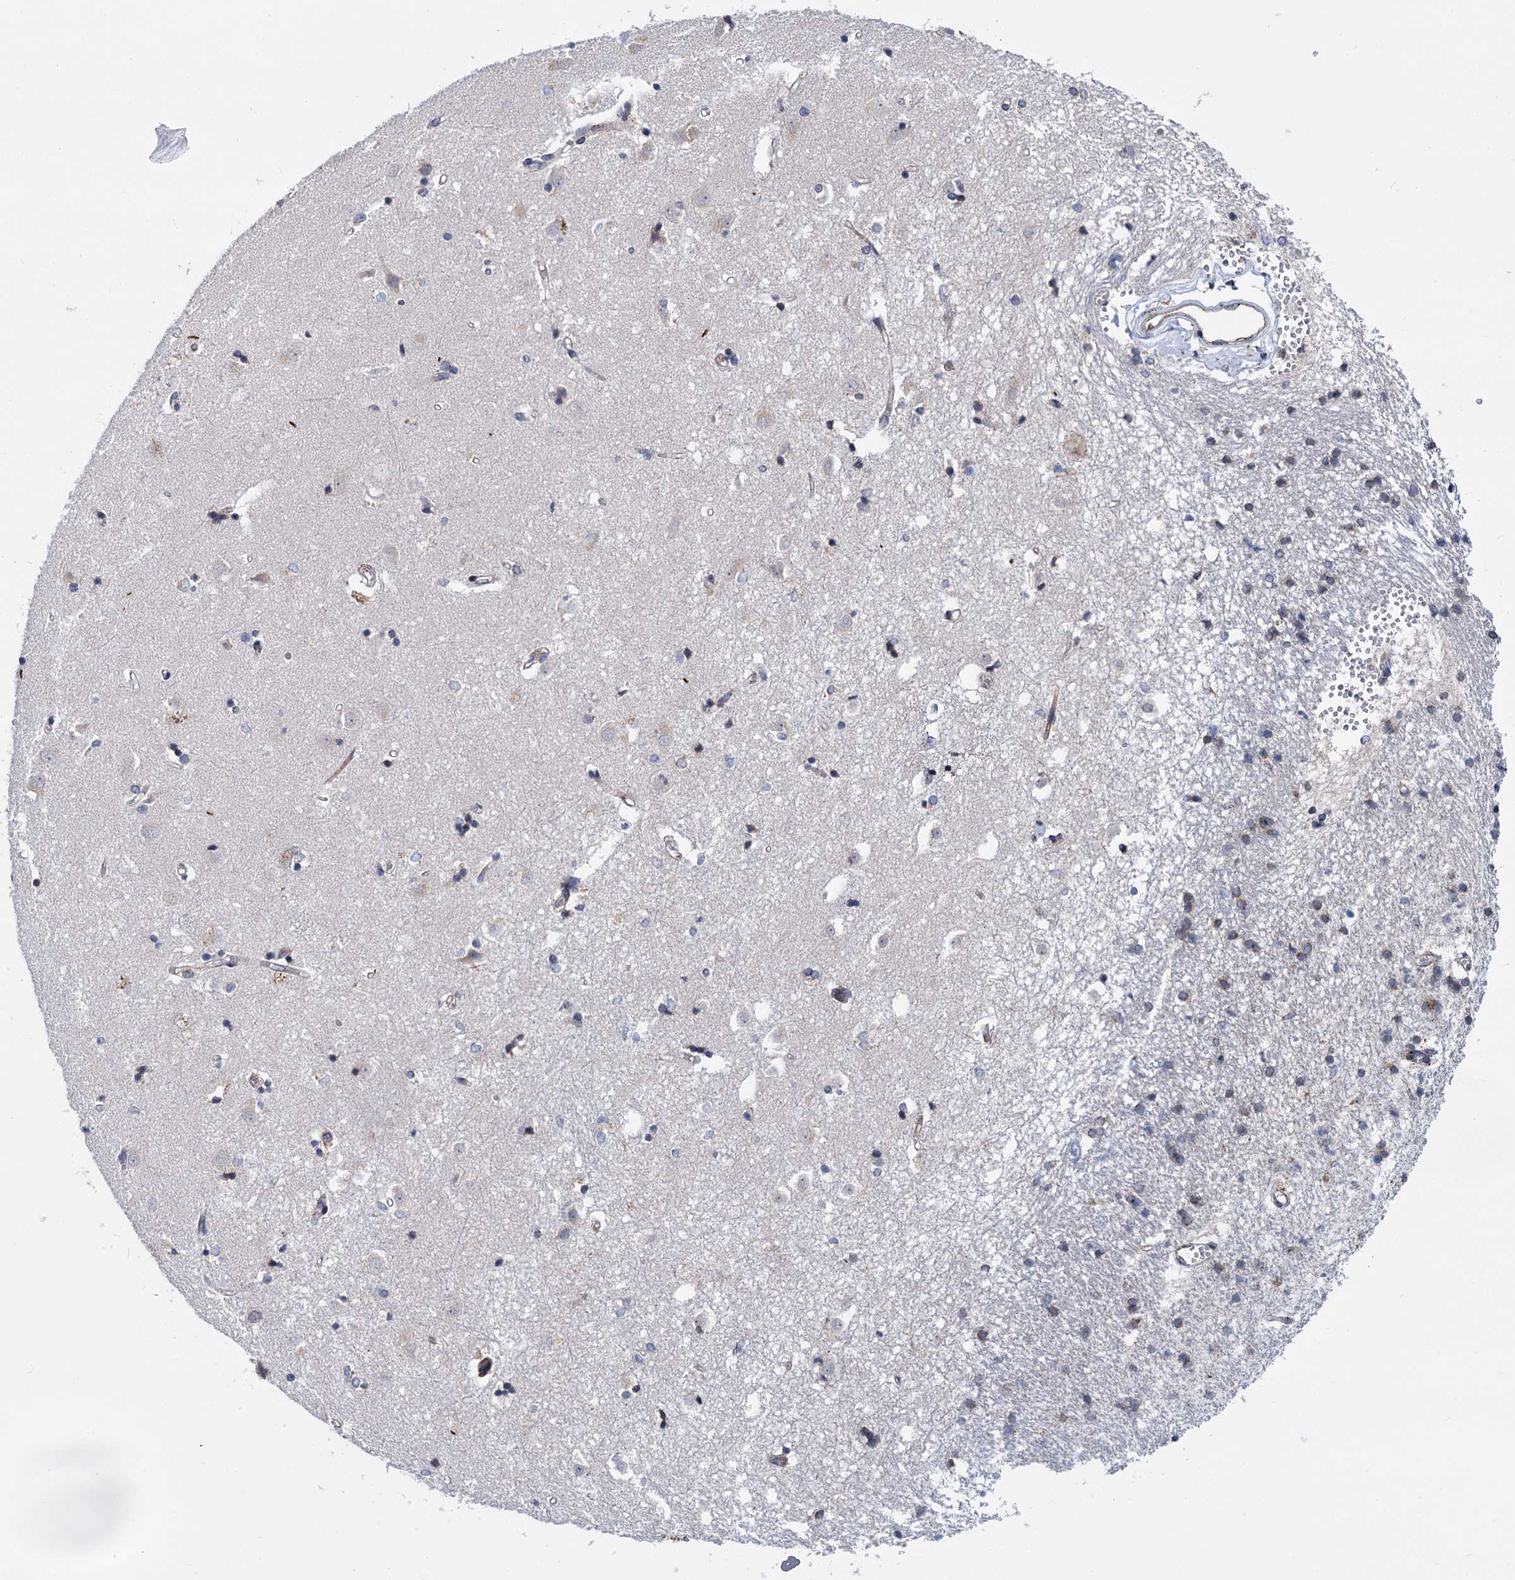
{"staining": {"intensity": "weak", "quantity": "25%-75%", "location": "cytoplasmic/membranous"}, "tissue": "caudate", "cell_type": "Glial cells", "image_type": "normal", "snomed": [{"axis": "morphology", "description": "Normal tissue, NOS"}, {"axis": "topography", "description": "Lateral ventricle wall"}], "caption": "Immunohistochemistry photomicrograph of unremarkable human caudate stained for a protein (brown), which shows low levels of weak cytoplasmic/membranous expression in about 25%-75% of glial cells.", "gene": "SUPT20H", "patient": {"sex": "male", "age": 45}}